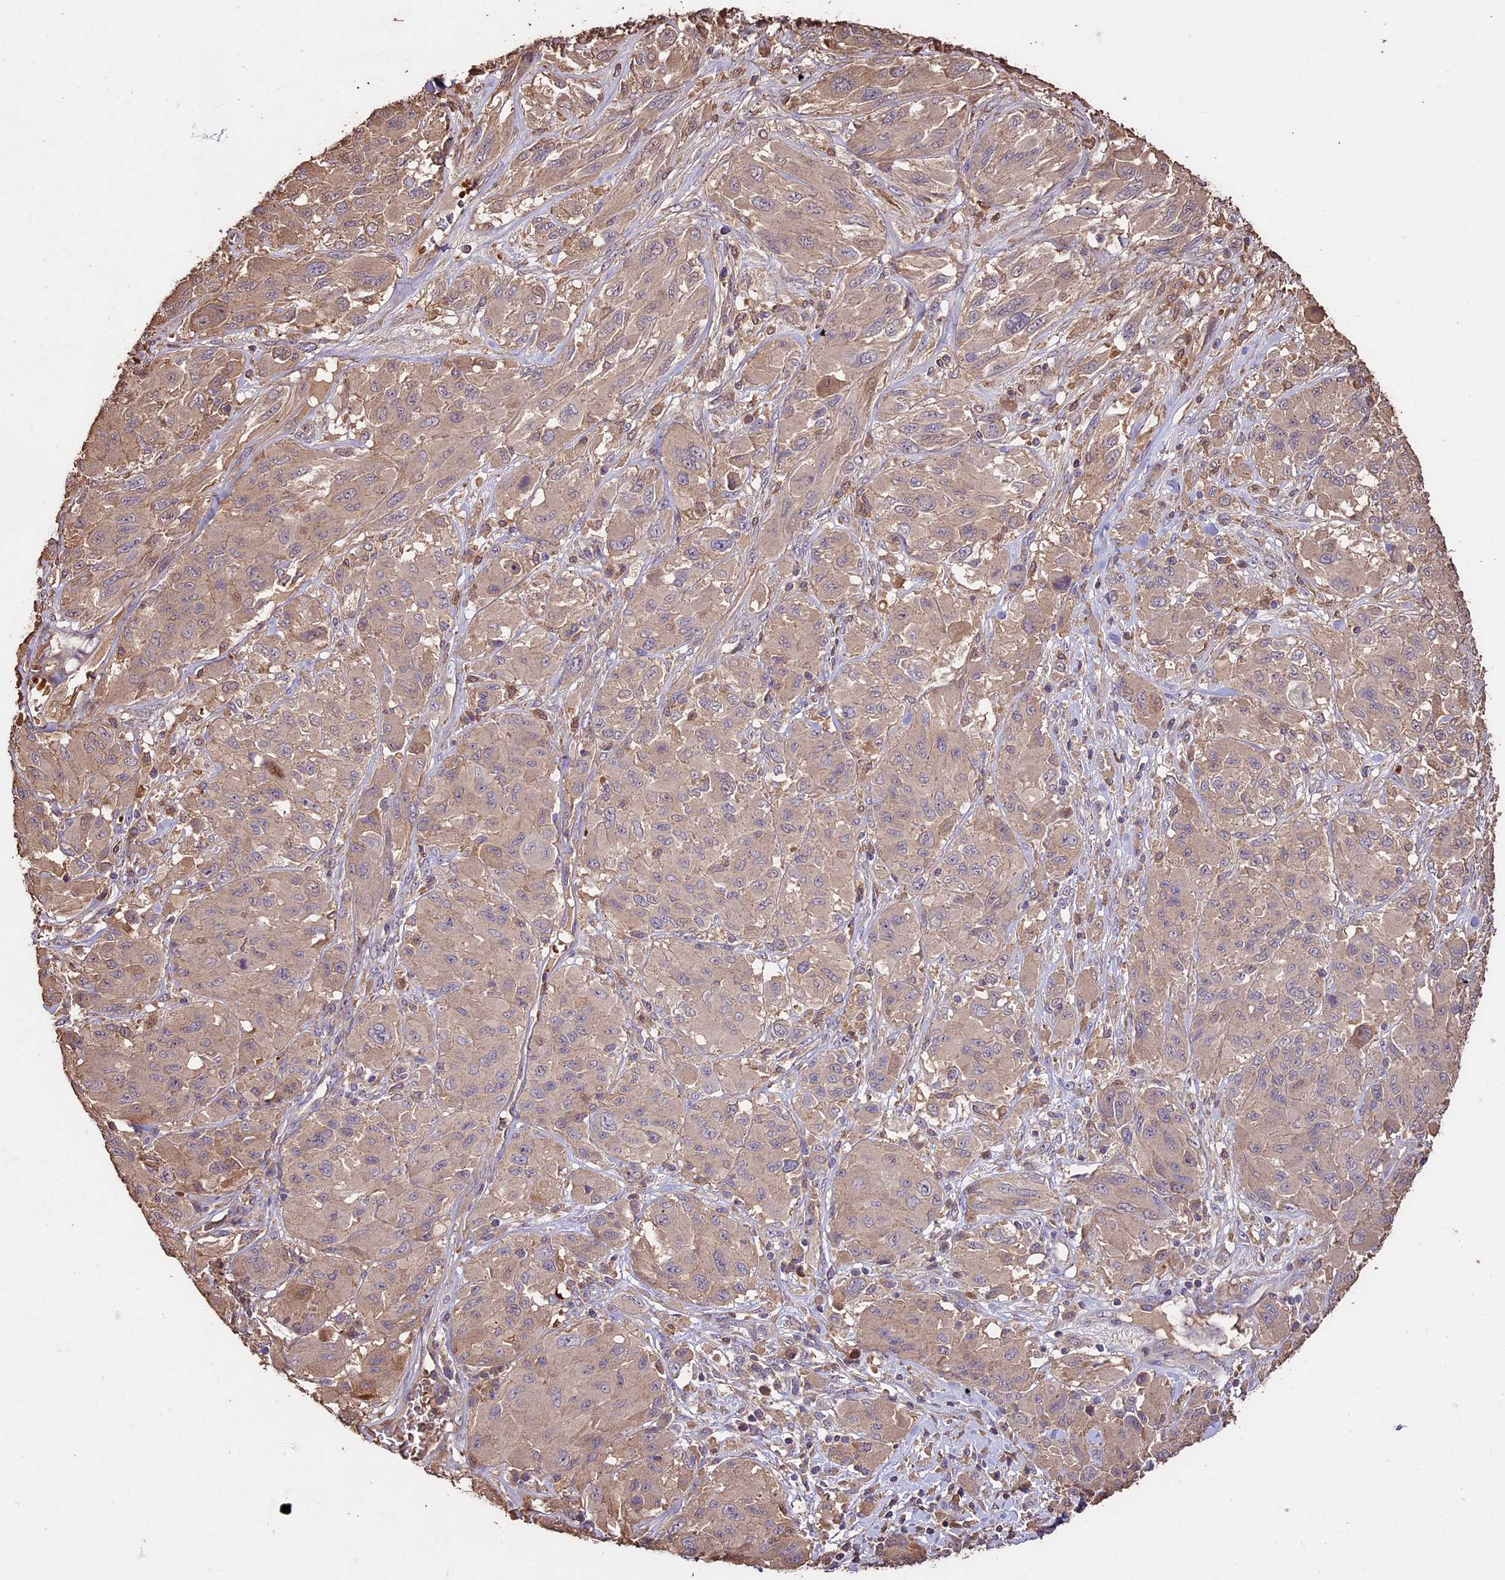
{"staining": {"intensity": "weak", "quantity": ">75%", "location": "cytoplasmic/membranous"}, "tissue": "melanoma", "cell_type": "Tumor cells", "image_type": "cancer", "snomed": [{"axis": "morphology", "description": "Malignant melanoma, NOS"}, {"axis": "topography", "description": "Skin"}], "caption": "Malignant melanoma stained with DAB immunohistochemistry (IHC) reveals low levels of weak cytoplasmic/membranous expression in about >75% of tumor cells.", "gene": "CRLF1", "patient": {"sex": "female", "age": 91}}